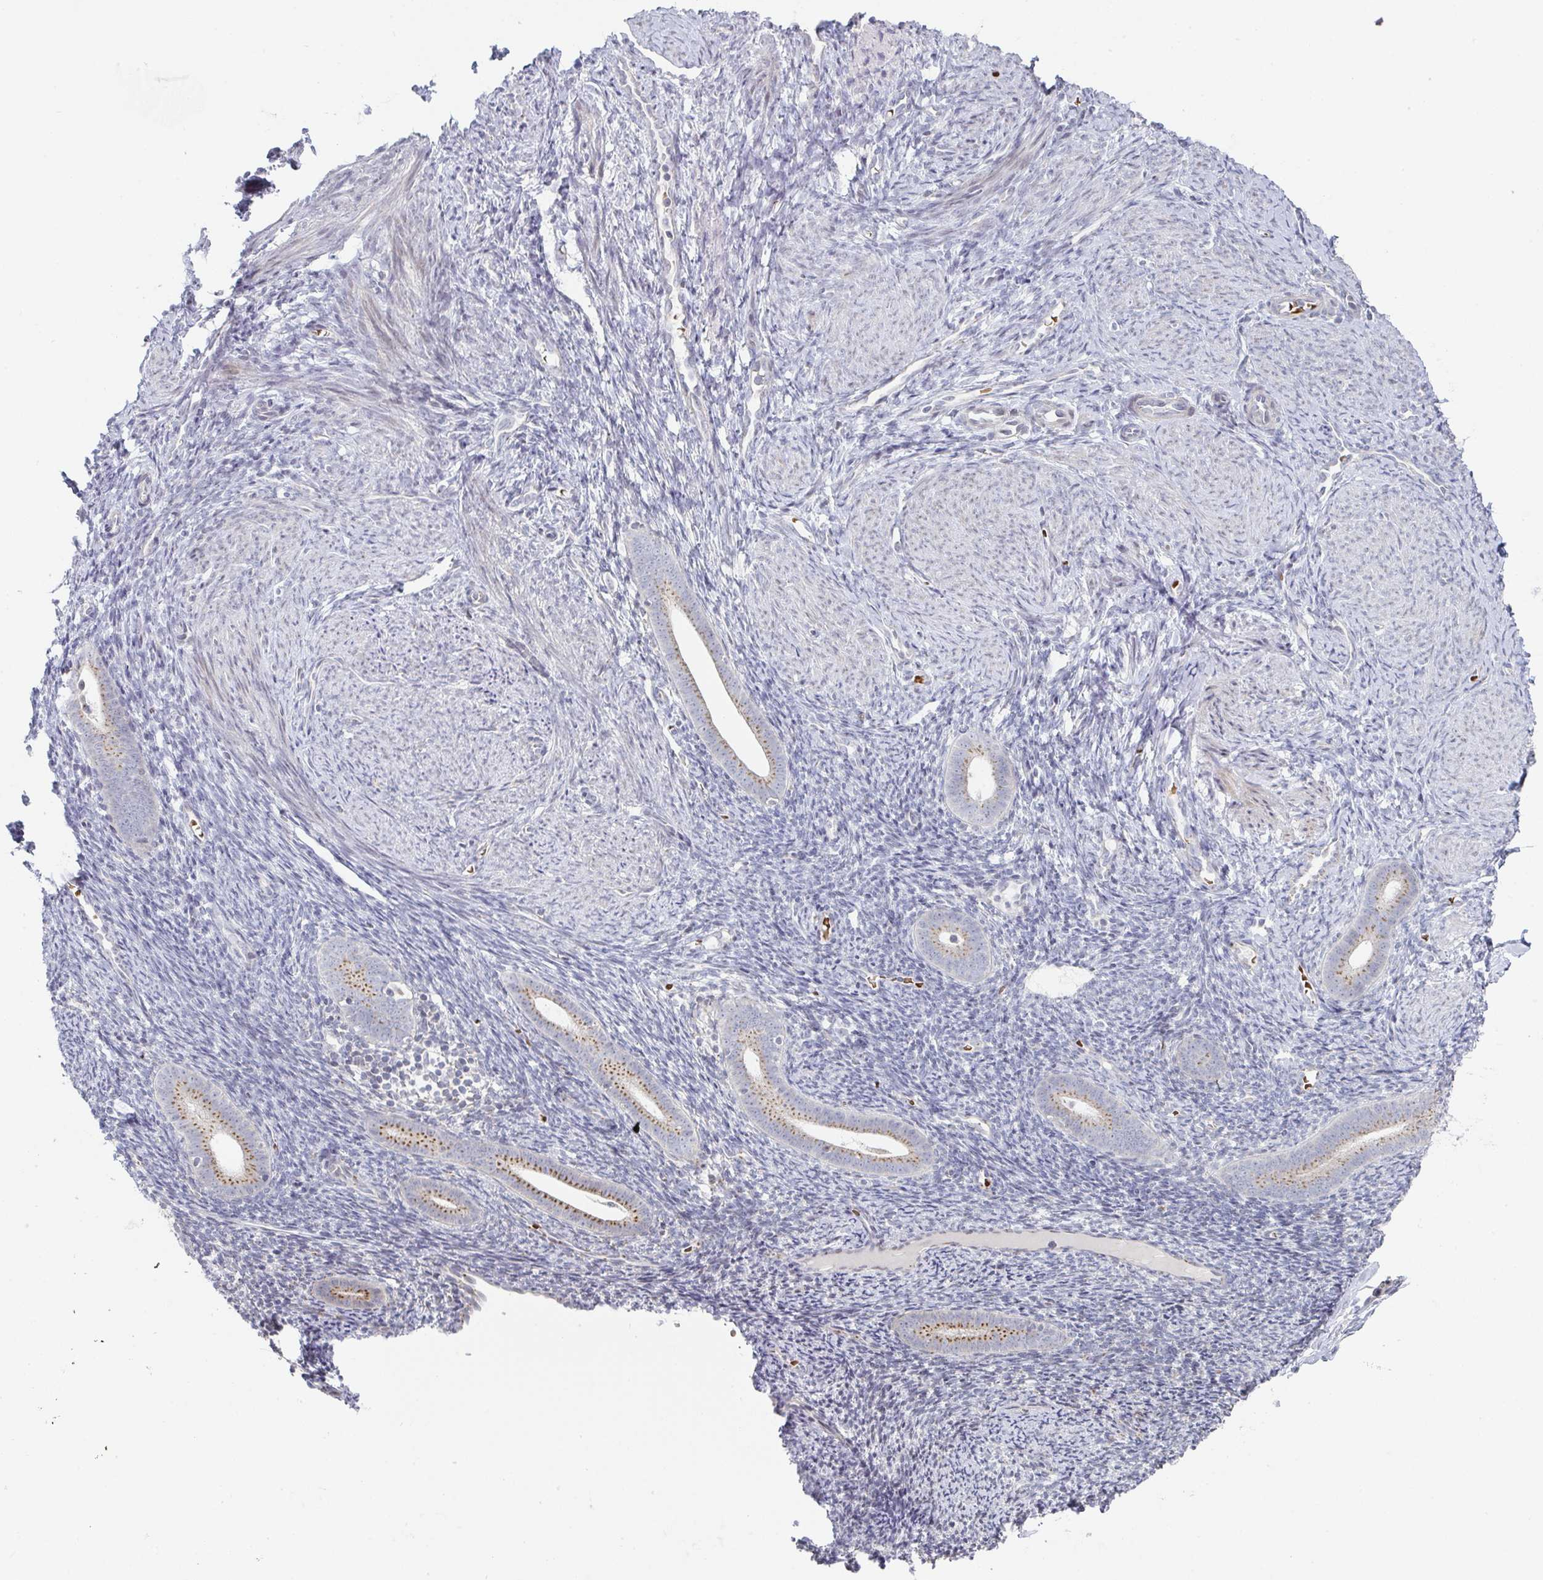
{"staining": {"intensity": "negative", "quantity": "none", "location": "none"}, "tissue": "endometrium", "cell_type": "Cells in endometrial stroma", "image_type": "normal", "snomed": [{"axis": "morphology", "description": "Normal tissue, NOS"}, {"axis": "topography", "description": "Endometrium"}], "caption": "An immunohistochemistry histopathology image of normal endometrium is shown. There is no staining in cells in endometrial stroma of endometrium. The staining is performed using DAB brown chromogen with nuclei counter-stained in using hematoxylin.", "gene": "ZNF526", "patient": {"sex": "female", "age": 39}}